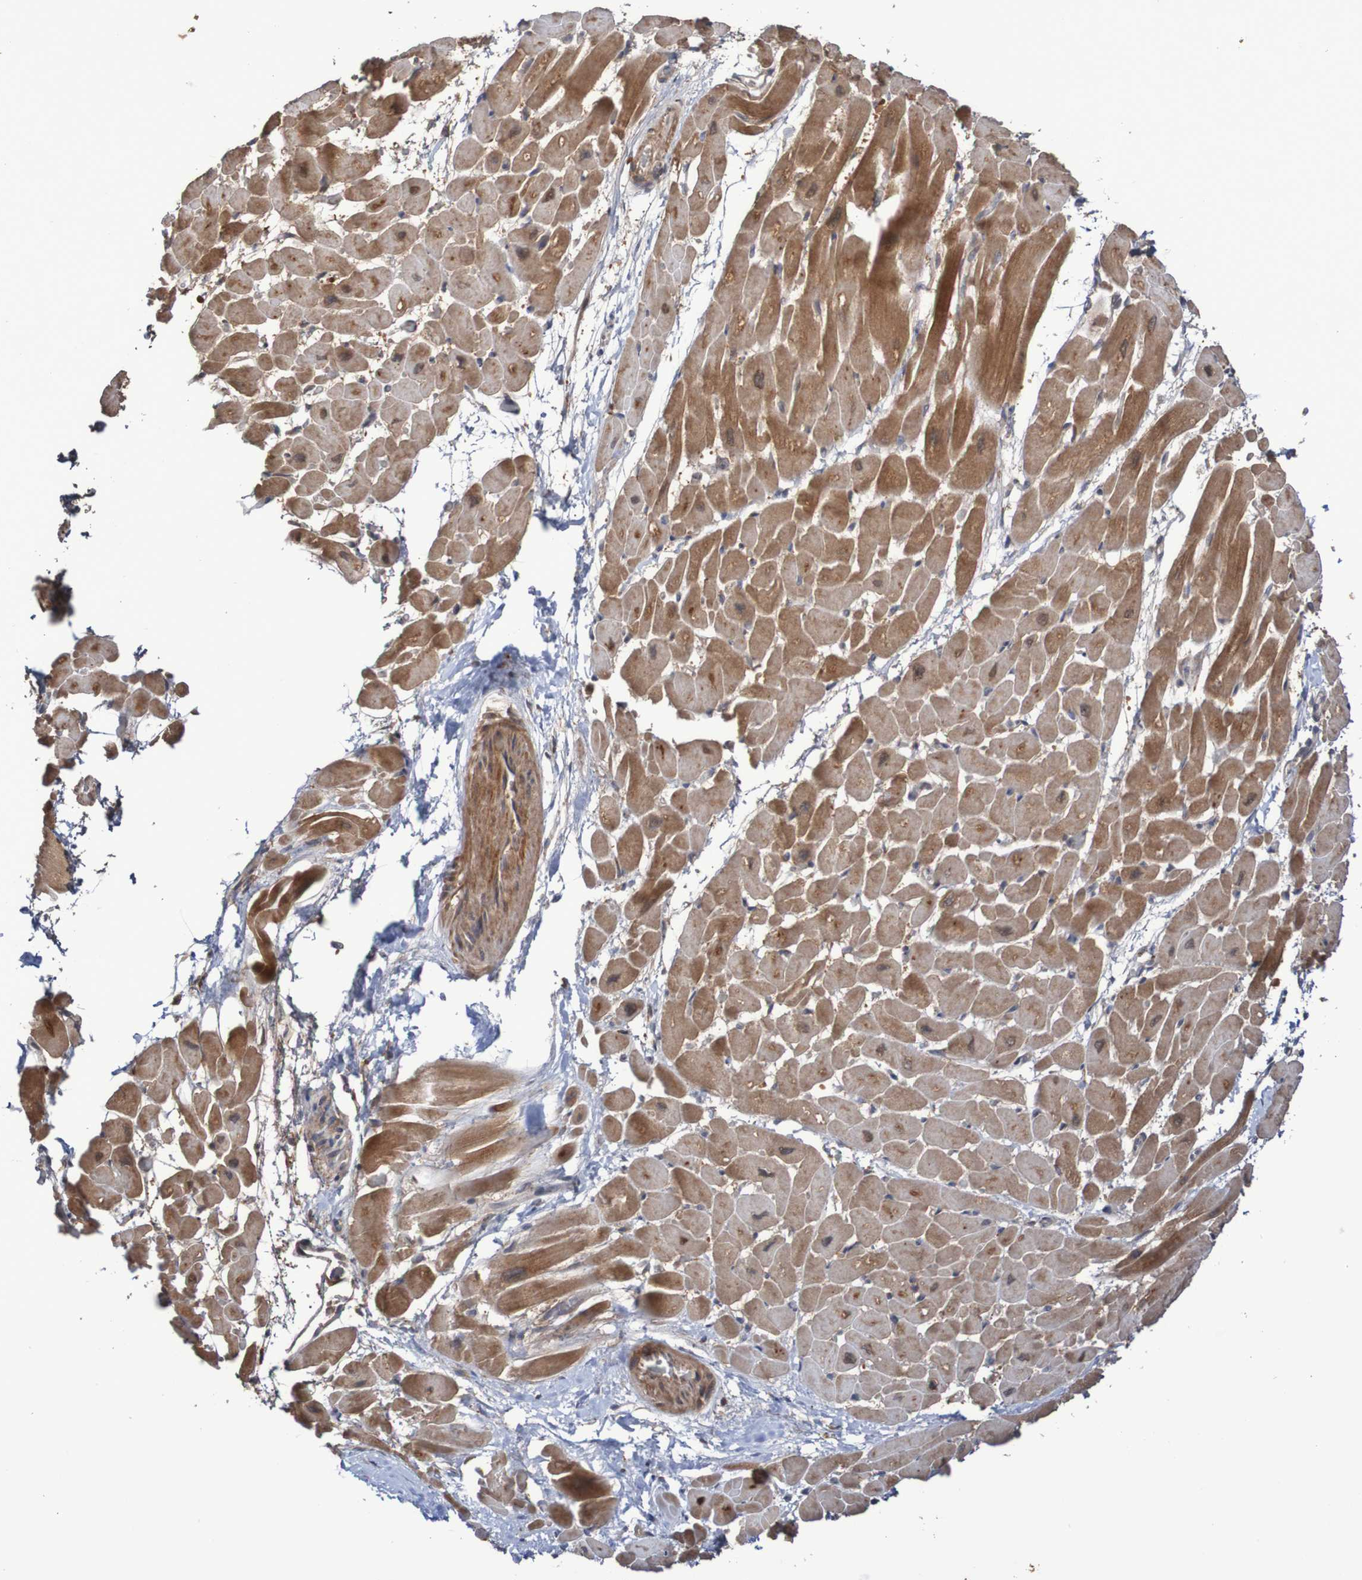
{"staining": {"intensity": "moderate", "quantity": ">75%", "location": "cytoplasmic/membranous"}, "tissue": "heart muscle", "cell_type": "Cardiomyocytes", "image_type": "normal", "snomed": [{"axis": "morphology", "description": "Normal tissue, NOS"}, {"axis": "topography", "description": "Heart"}], "caption": "This photomicrograph exhibits IHC staining of normal human heart muscle, with medium moderate cytoplasmic/membranous positivity in approximately >75% of cardiomyocytes.", "gene": "PHPT1", "patient": {"sex": "male", "age": 45}}